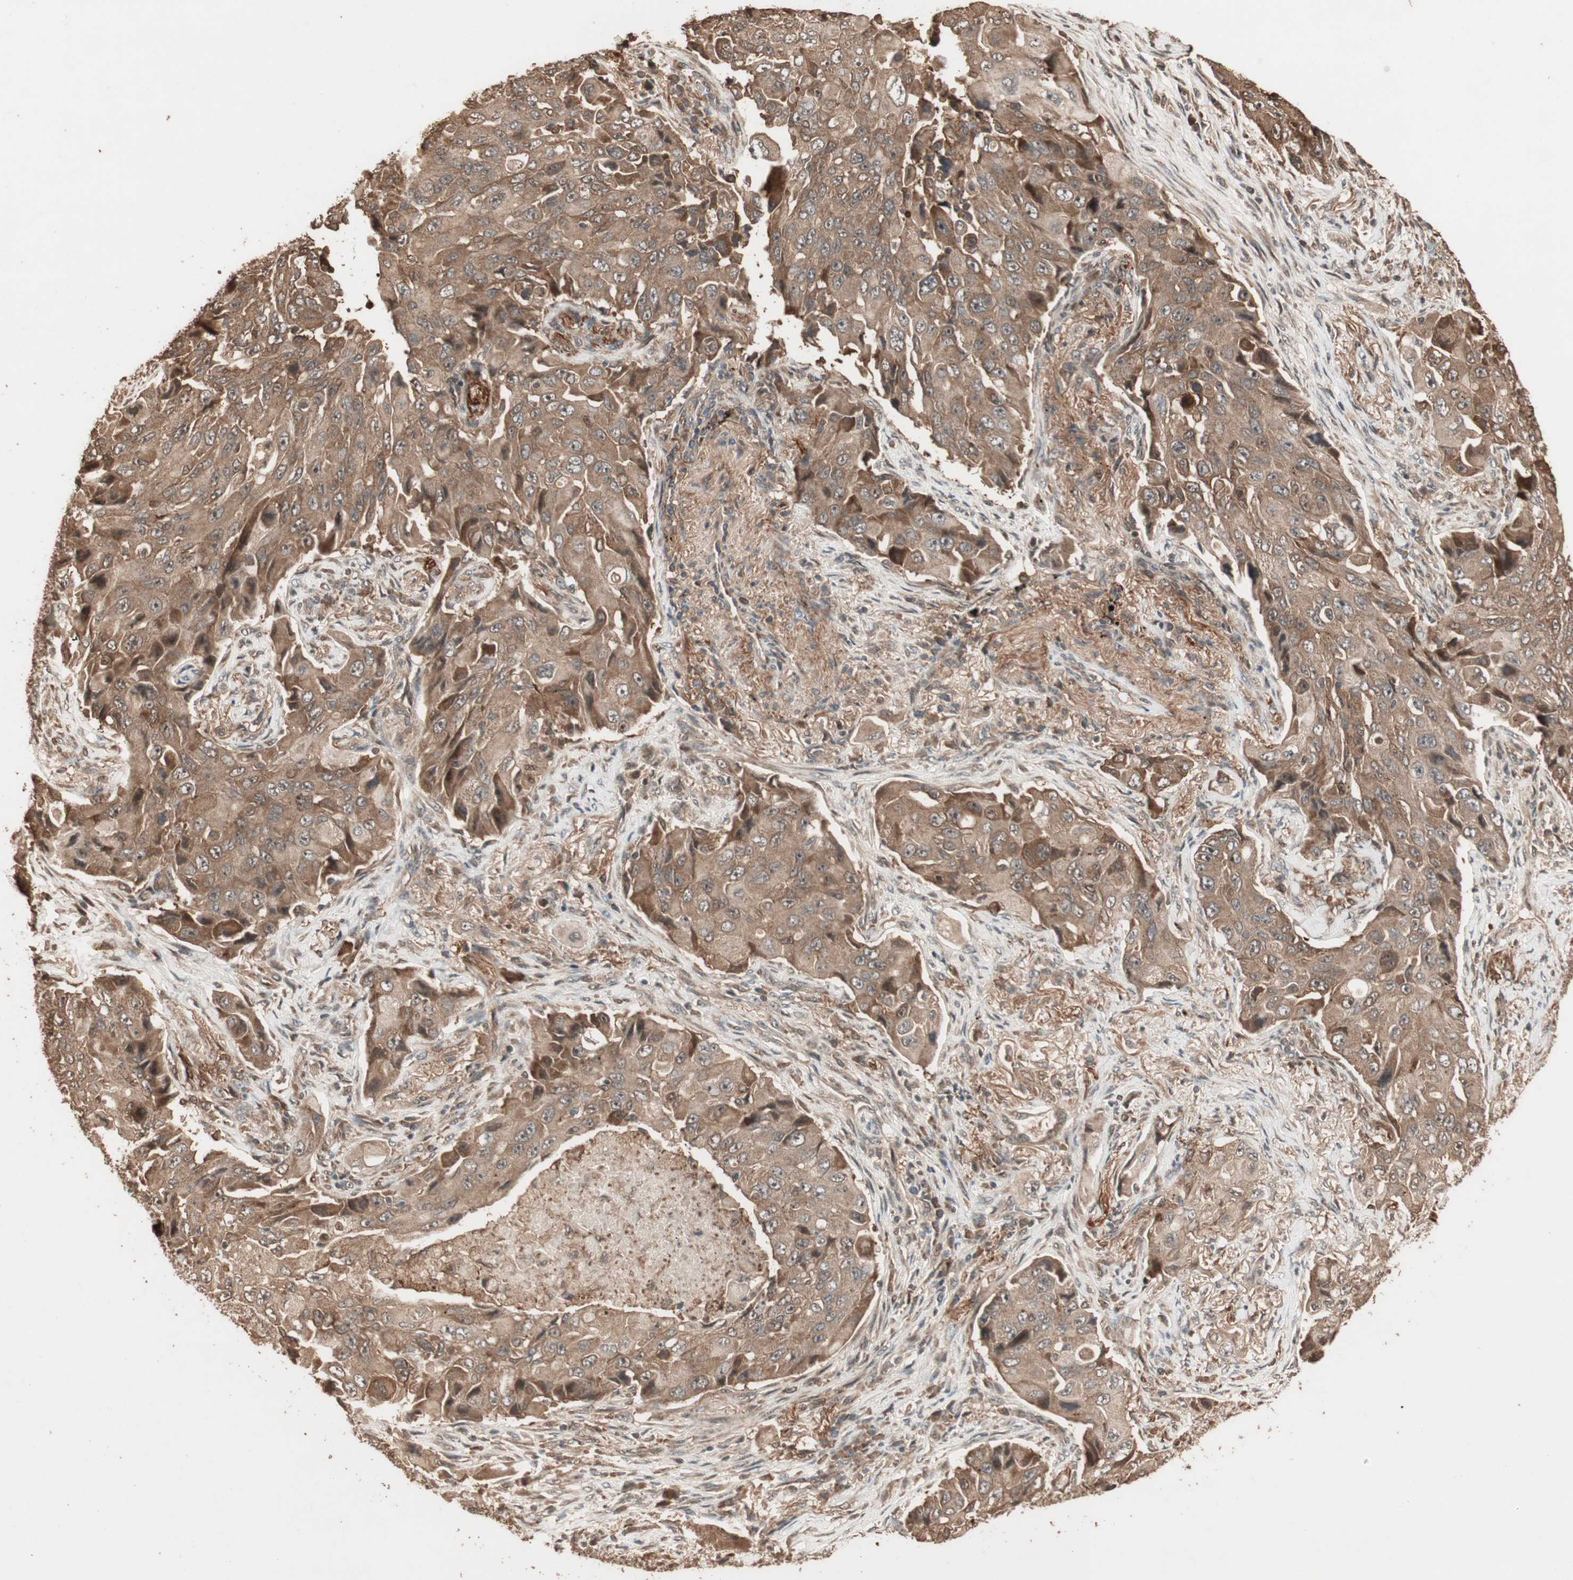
{"staining": {"intensity": "moderate", "quantity": ">75%", "location": "cytoplasmic/membranous"}, "tissue": "lung cancer", "cell_type": "Tumor cells", "image_type": "cancer", "snomed": [{"axis": "morphology", "description": "Adenocarcinoma, NOS"}, {"axis": "topography", "description": "Lung"}], "caption": "Immunohistochemical staining of lung cancer displays medium levels of moderate cytoplasmic/membranous positivity in approximately >75% of tumor cells. The protein of interest is shown in brown color, while the nuclei are stained blue.", "gene": "USP20", "patient": {"sex": "female", "age": 65}}